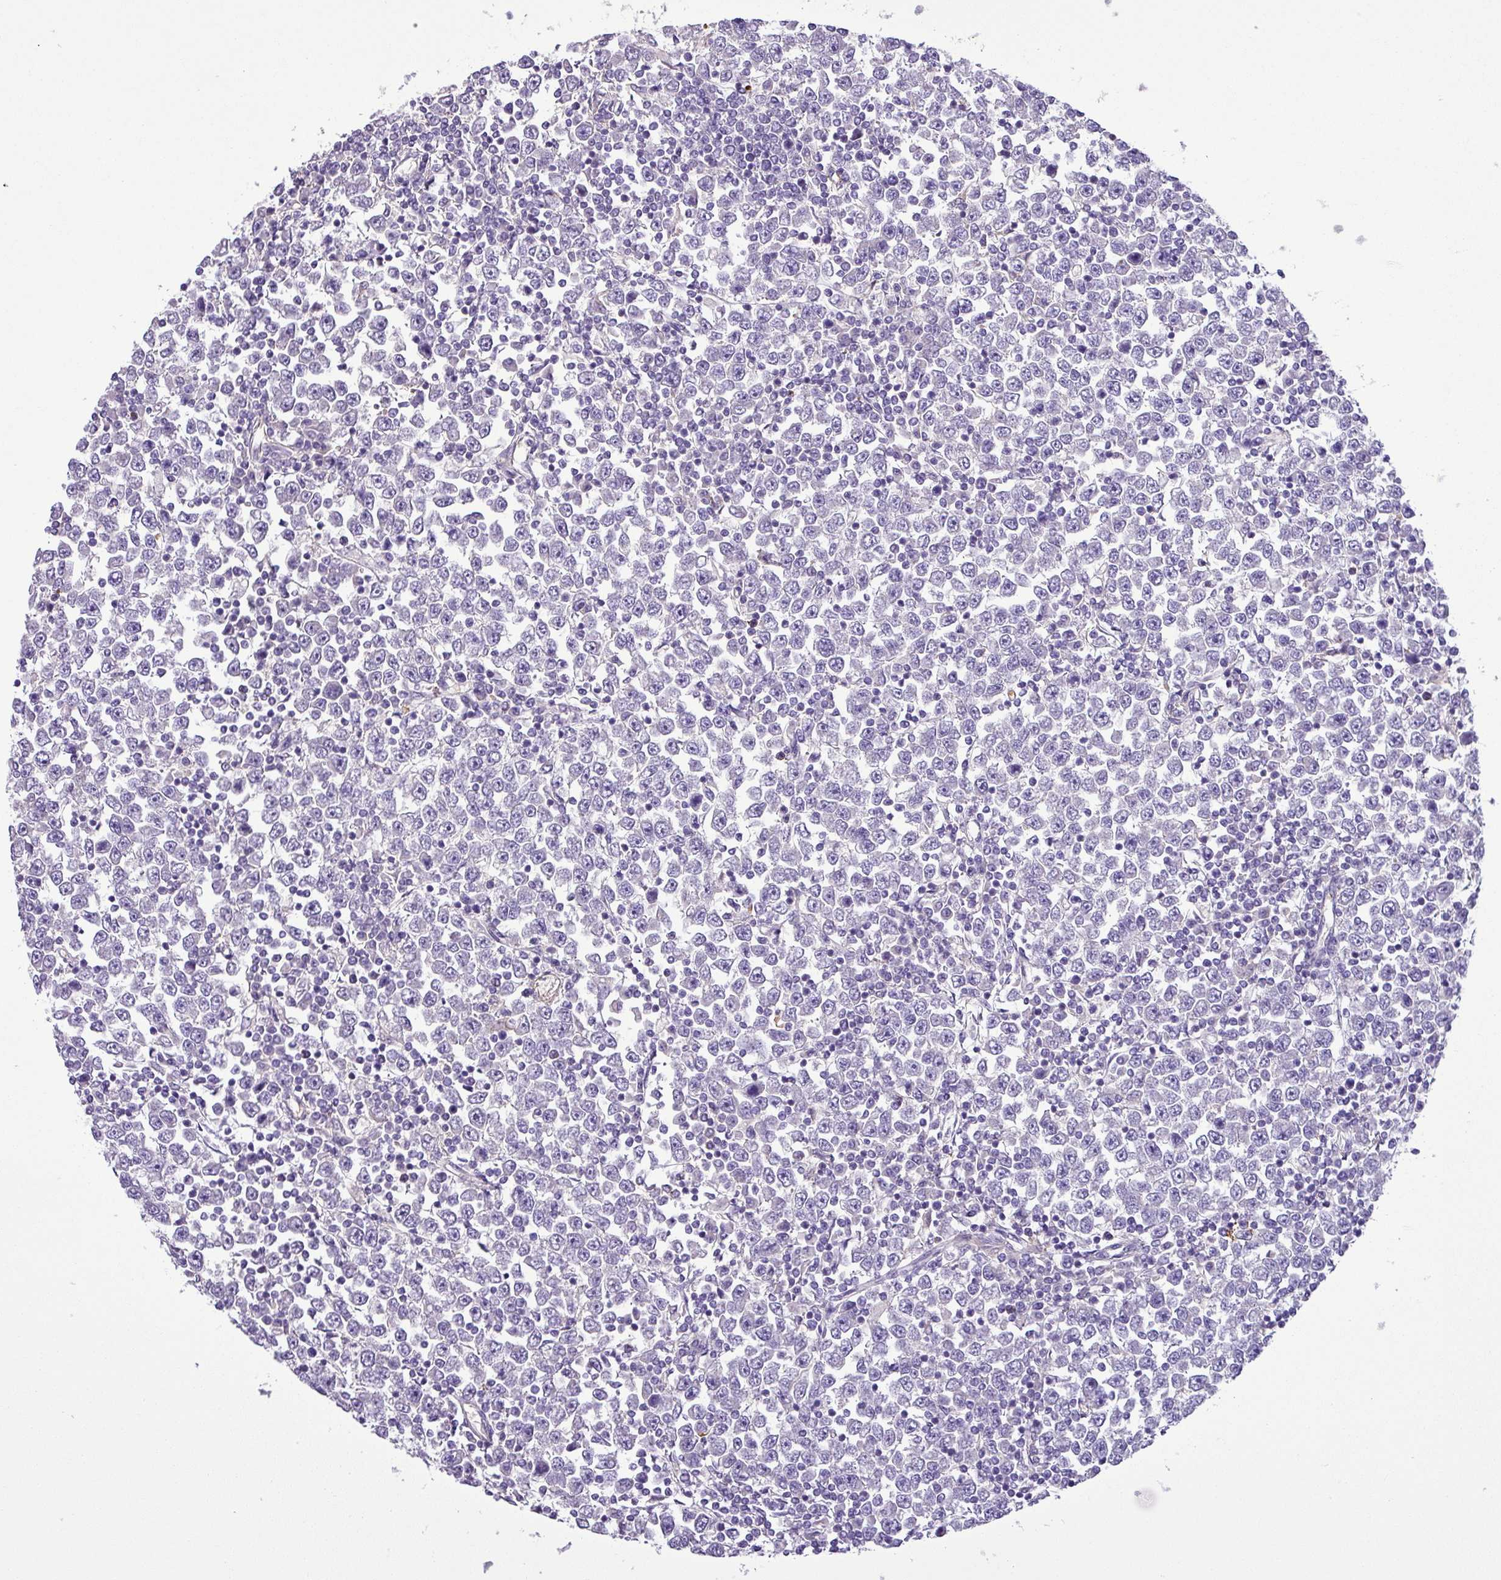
{"staining": {"intensity": "negative", "quantity": "none", "location": "none"}, "tissue": "testis cancer", "cell_type": "Tumor cells", "image_type": "cancer", "snomed": [{"axis": "morphology", "description": "Seminoma, NOS"}, {"axis": "topography", "description": "Testis"}], "caption": "An immunohistochemistry histopathology image of seminoma (testis) is shown. There is no staining in tumor cells of seminoma (testis).", "gene": "NBEAL2", "patient": {"sex": "male", "age": 65}}